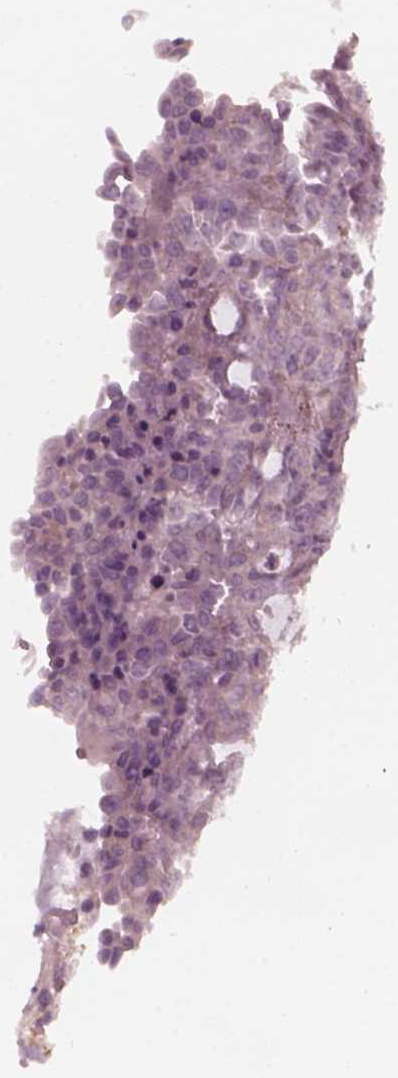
{"staining": {"intensity": "negative", "quantity": "none", "location": "none"}, "tissue": "ovarian cancer", "cell_type": "Tumor cells", "image_type": "cancer", "snomed": [{"axis": "morphology", "description": "Cystadenocarcinoma, serous, NOS"}, {"axis": "topography", "description": "Ovary"}], "caption": "A histopathology image of ovarian serous cystadenocarcinoma stained for a protein demonstrates no brown staining in tumor cells.", "gene": "KIF6", "patient": {"sex": "female", "age": 71}}